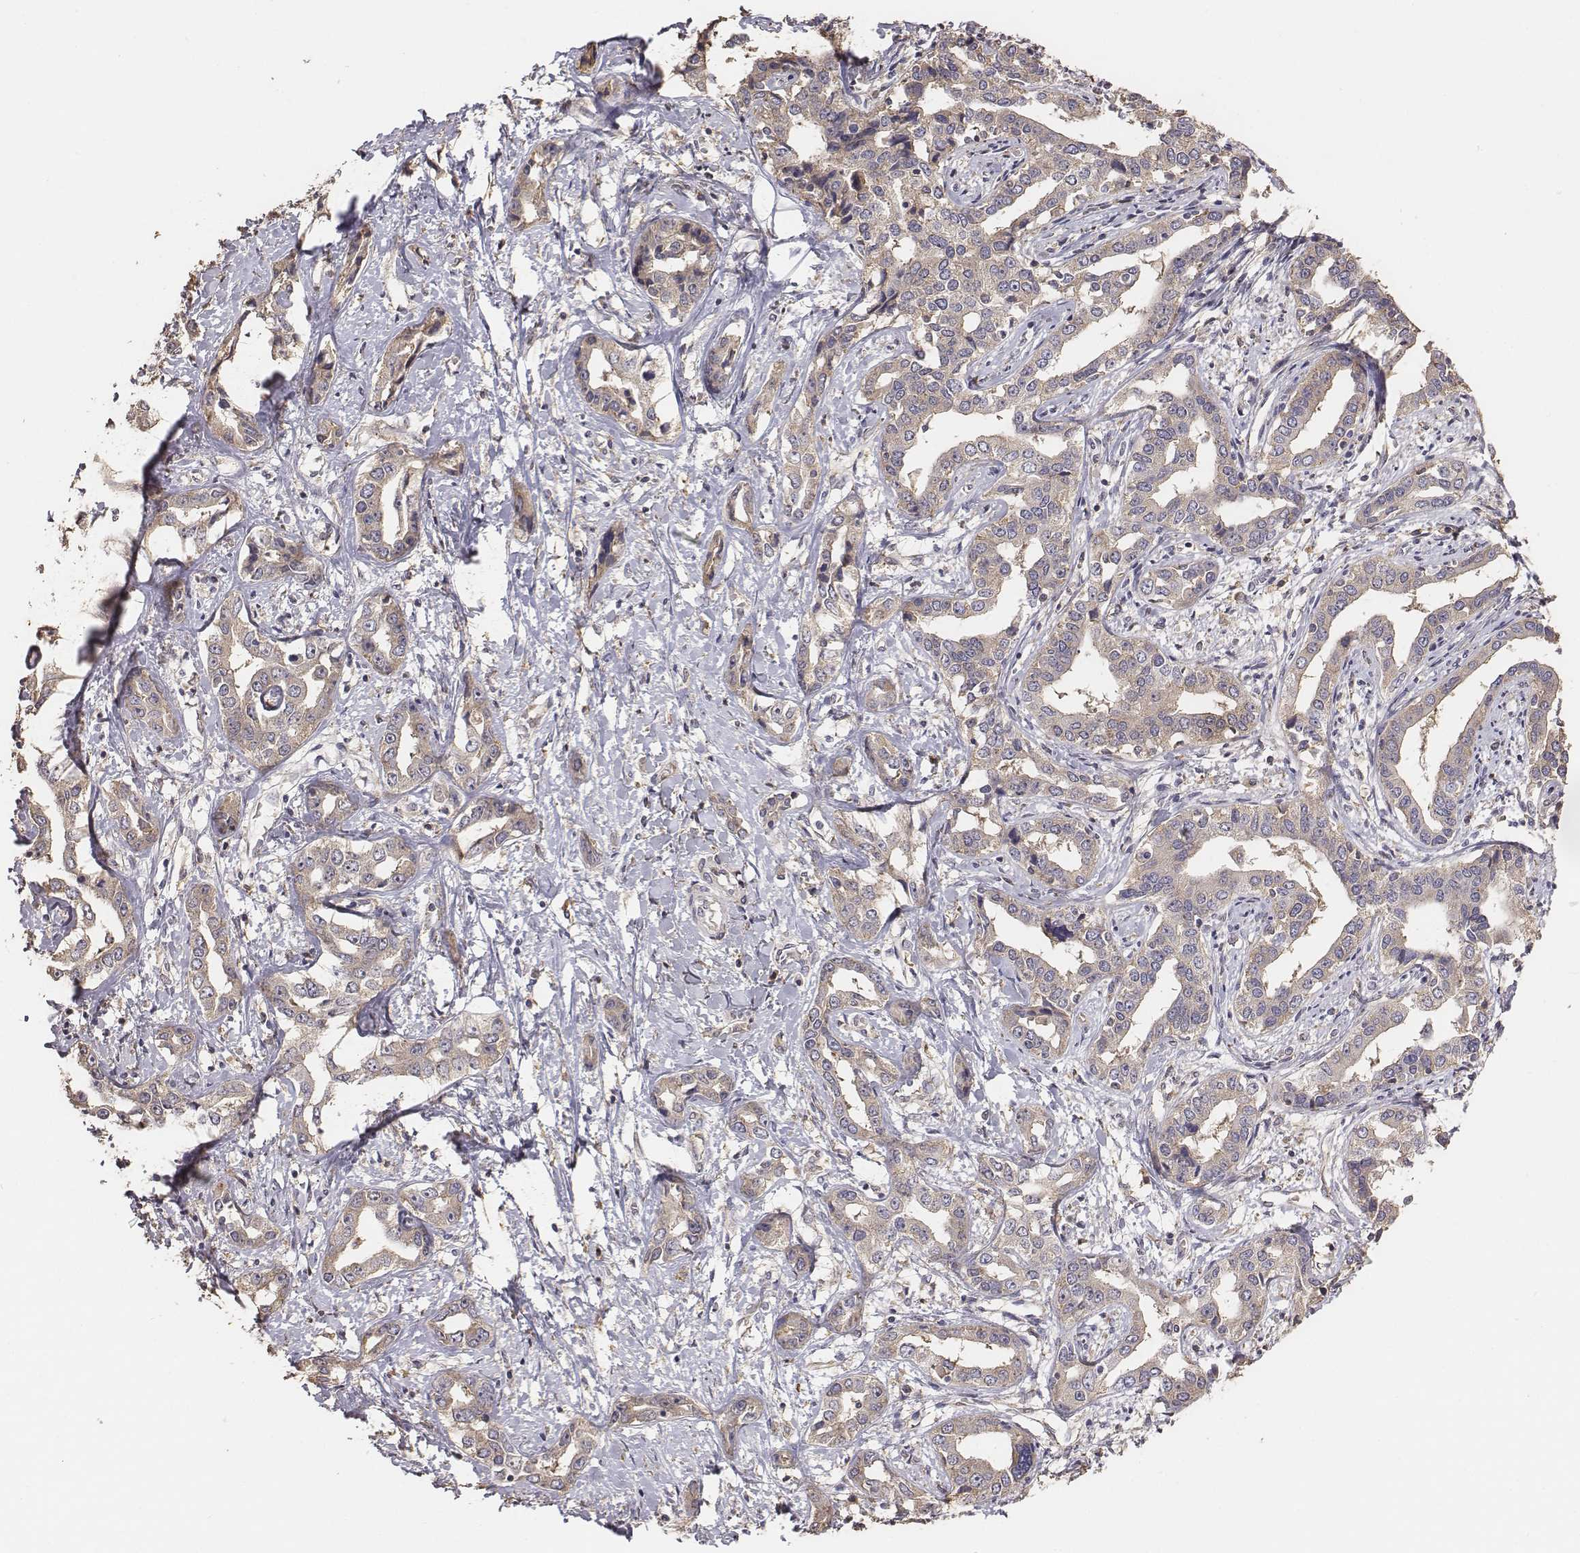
{"staining": {"intensity": "weak", "quantity": ">75%", "location": "cytoplasmic/membranous"}, "tissue": "liver cancer", "cell_type": "Tumor cells", "image_type": "cancer", "snomed": [{"axis": "morphology", "description": "Cholangiocarcinoma"}, {"axis": "topography", "description": "Liver"}], "caption": "The immunohistochemical stain shows weak cytoplasmic/membranous expression in tumor cells of liver cholangiocarcinoma tissue.", "gene": "AP1B1", "patient": {"sex": "male", "age": 59}}